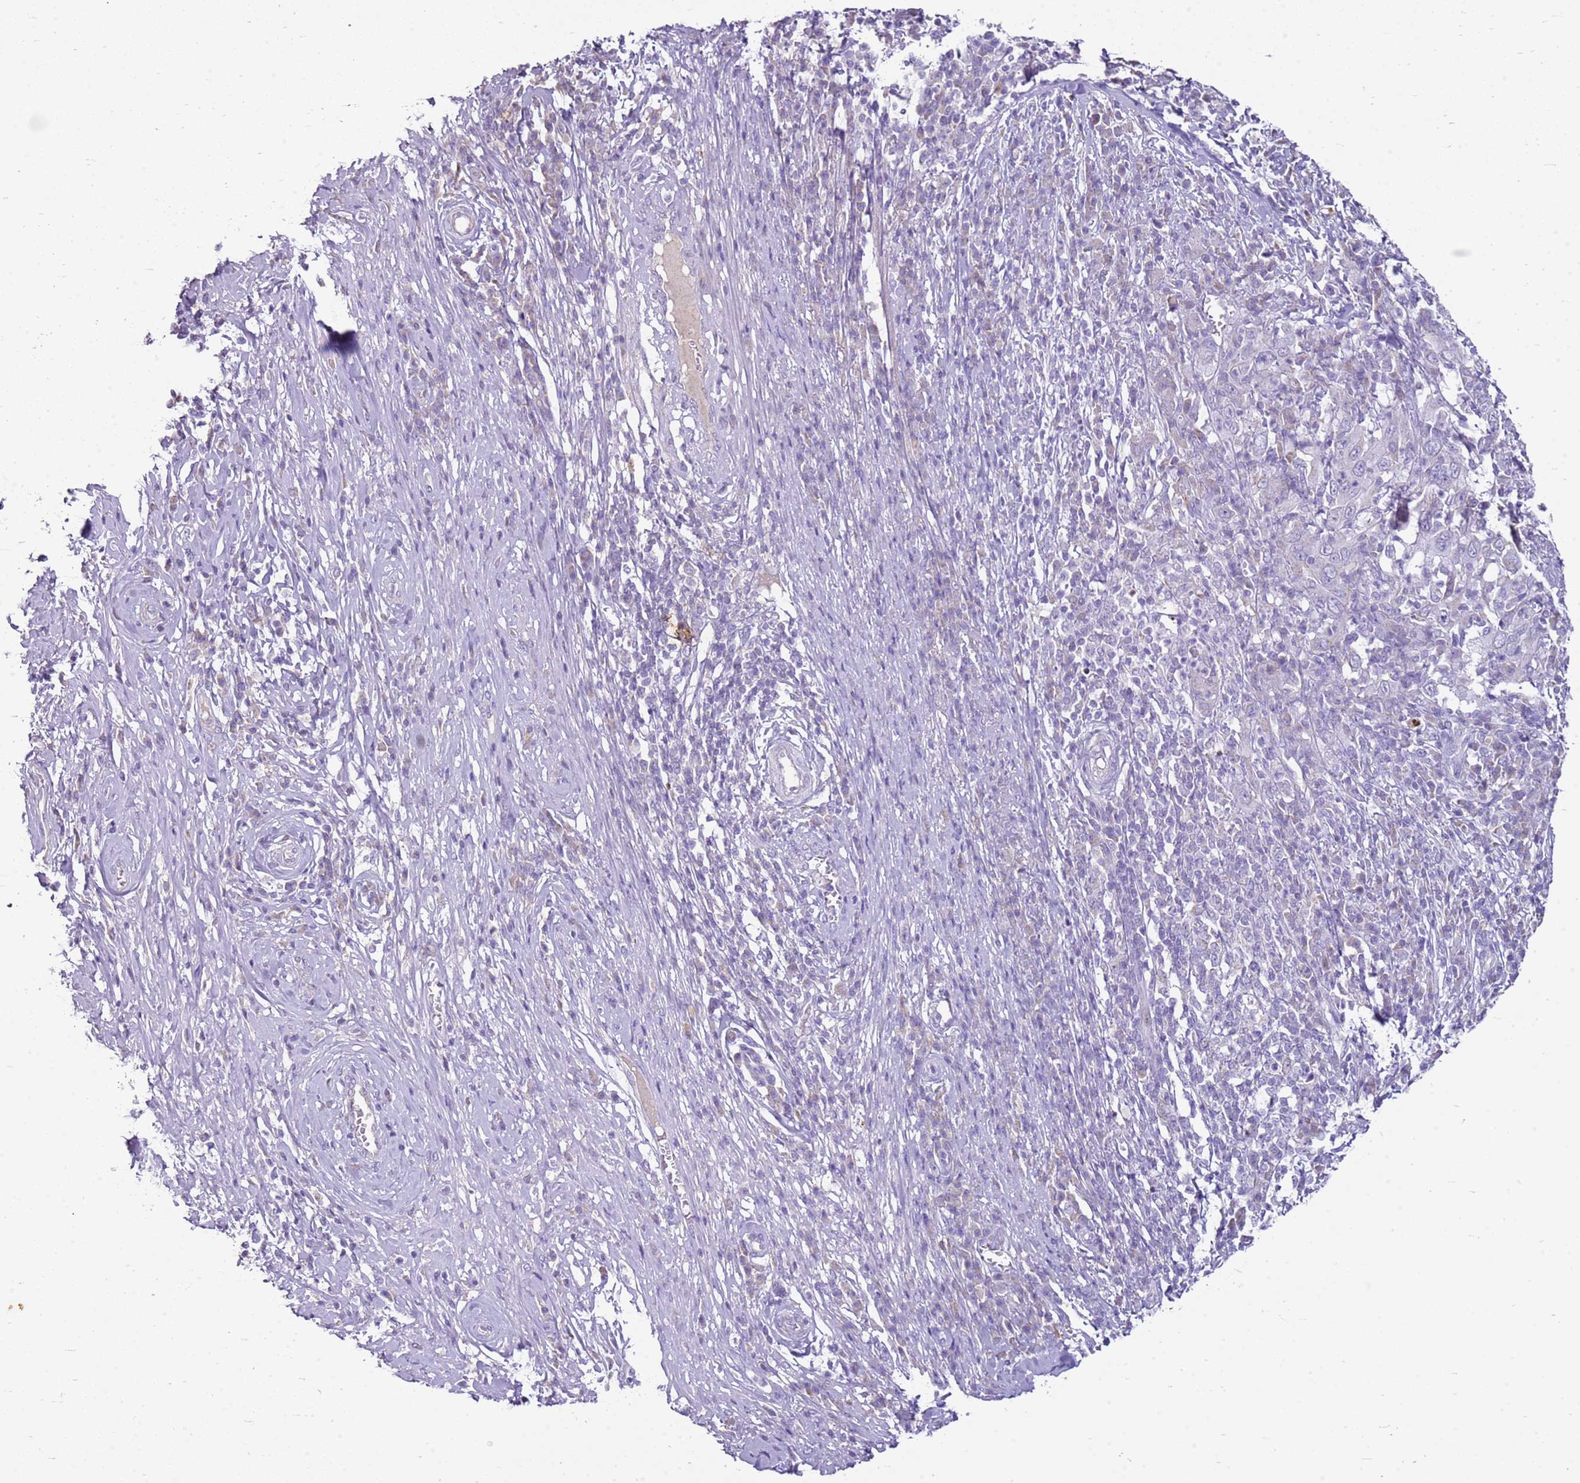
{"staining": {"intensity": "negative", "quantity": "none", "location": "none"}, "tissue": "cervical cancer", "cell_type": "Tumor cells", "image_type": "cancer", "snomed": [{"axis": "morphology", "description": "Squamous cell carcinoma, NOS"}, {"axis": "topography", "description": "Cervix"}], "caption": "The photomicrograph demonstrates no significant expression in tumor cells of cervical cancer.", "gene": "FABP2", "patient": {"sex": "female", "age": 46}}